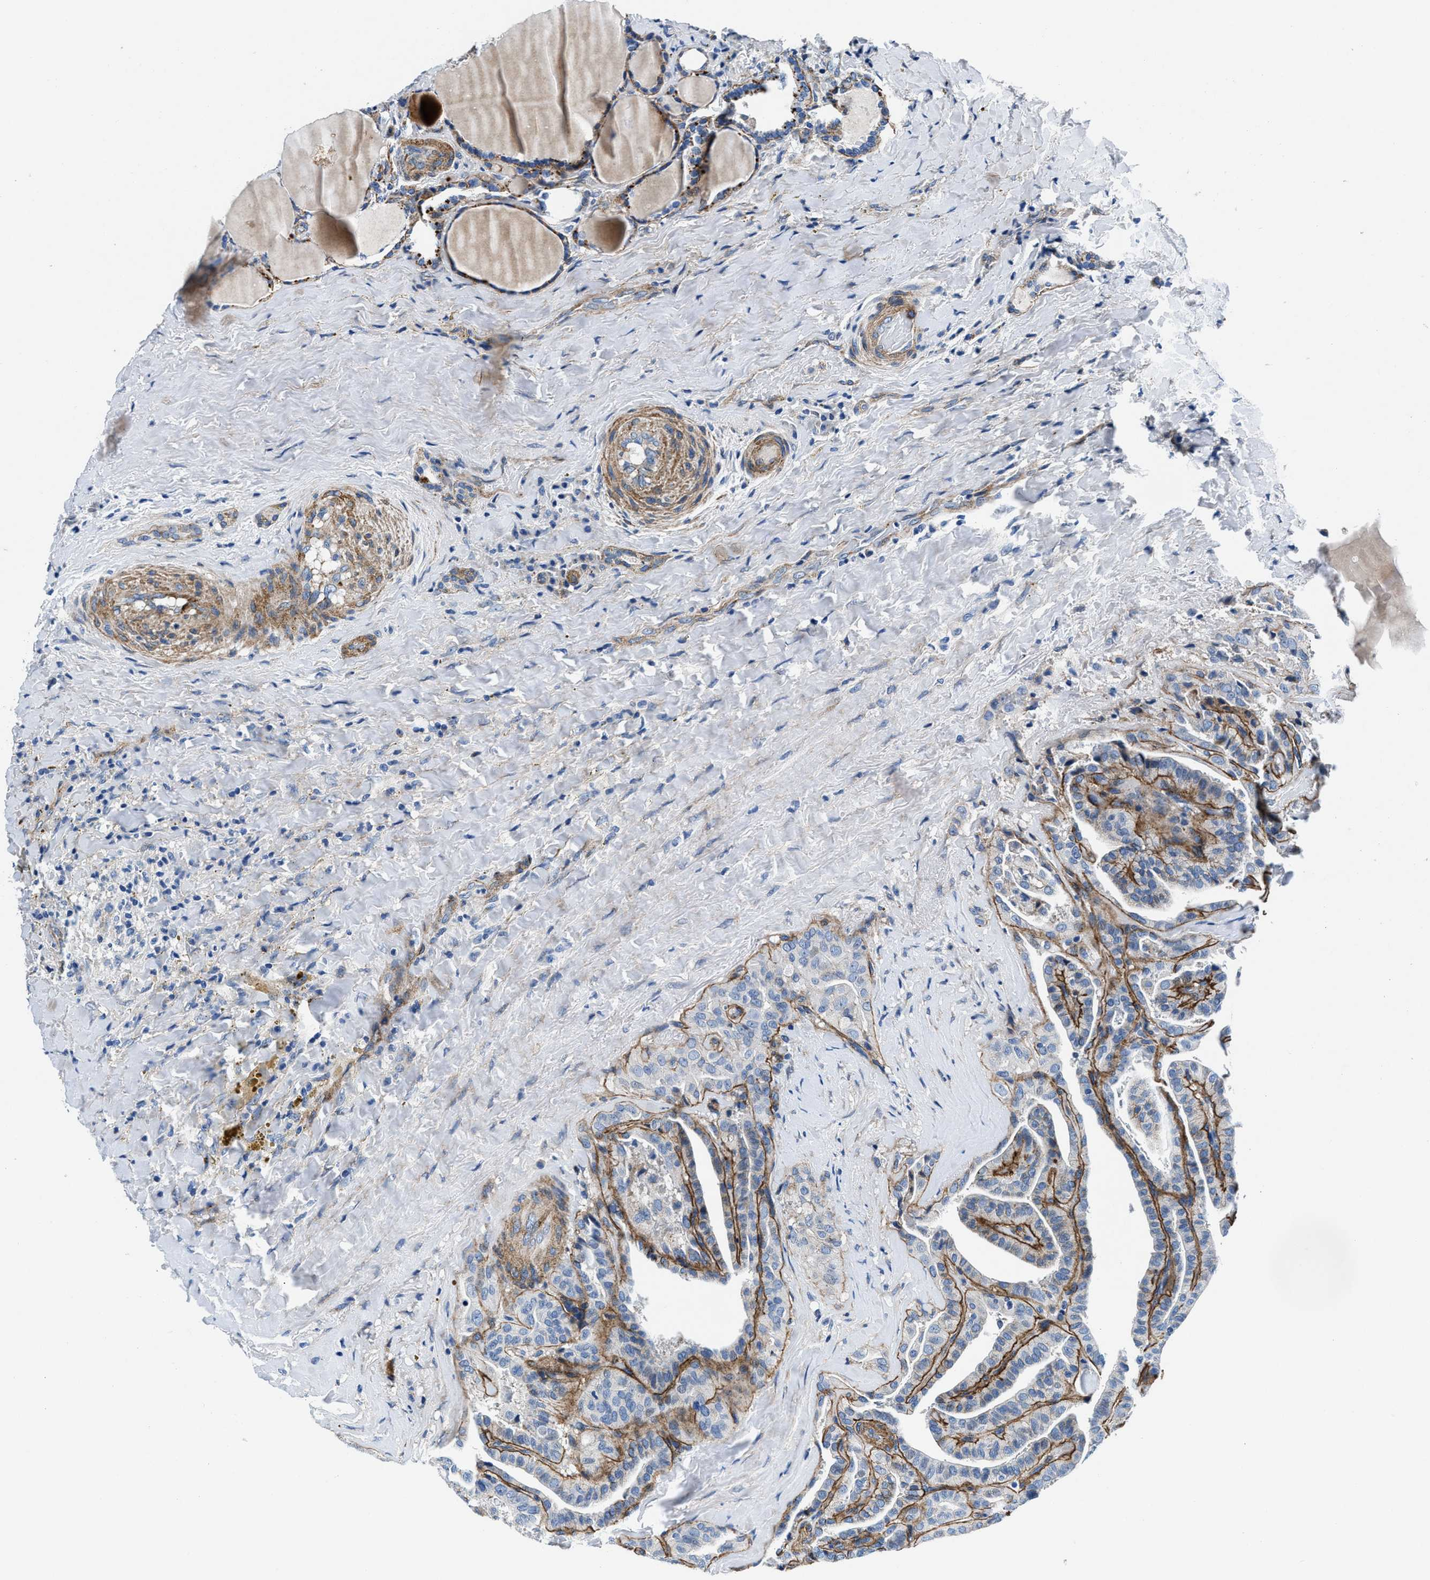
{"staining": {"intensity": "negative", "quantity": "none", "location": "none"}, "tissue": "thyroid cancer", "cell_type": "Tumor cells", "image_type": "cancer", "snomed": [{"axis": "morphology", "description": "Papillary adenocarcinoma, NOS"}, {"axis": "topography", "description": "Thyroid gland"}], "caption": "IHC histopathology image of neoplastic tissue: thyroid papillary adenocarcinoma stained with DAB (3,3'-diaminobenzidine) demonstrates no significant protein staining in tumor cells.", "gene": "DAG1", "patient": {"sex": "male", "age": 77}}